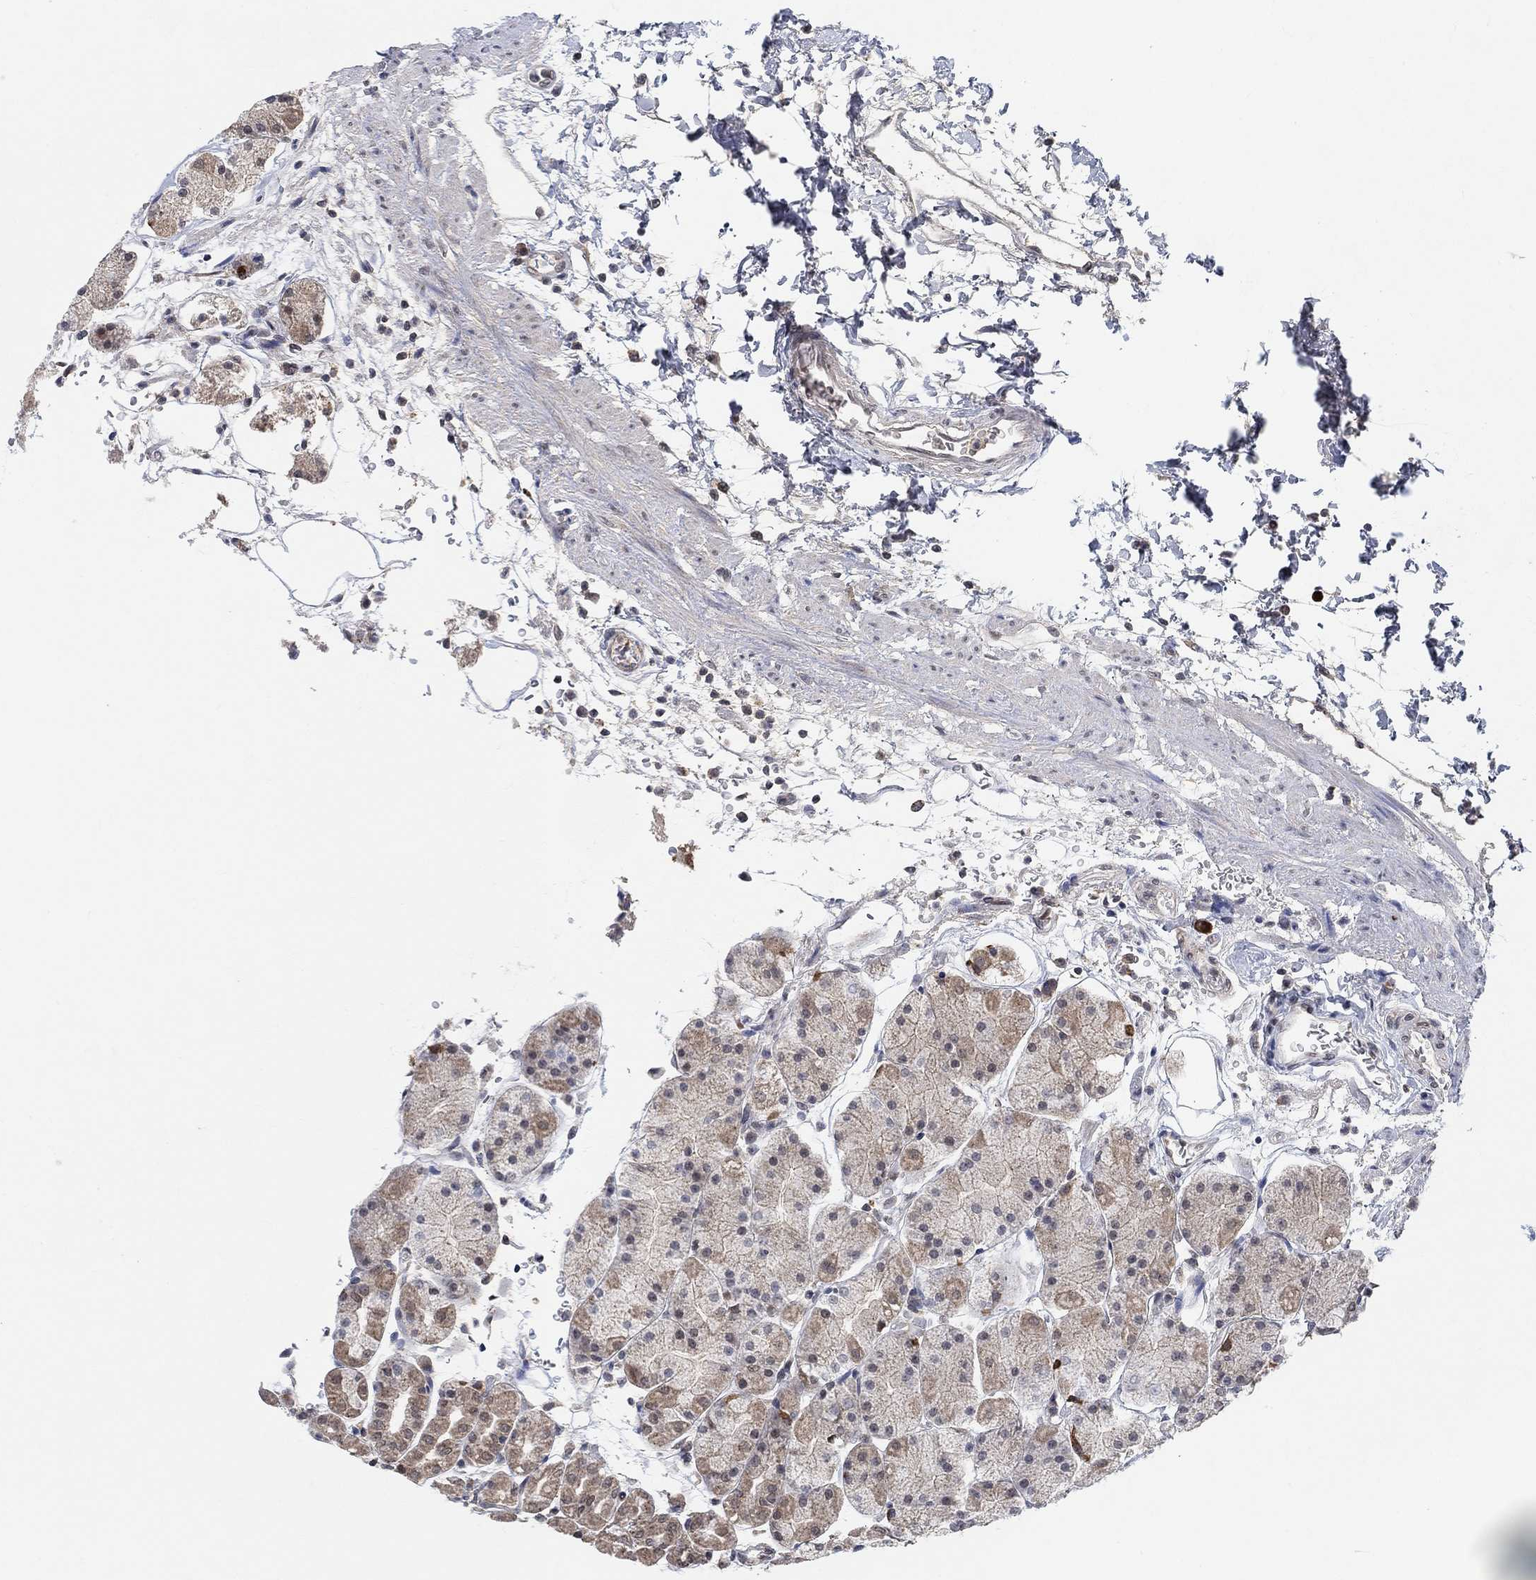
{"staining": {"intensity": "moderate", "quantity": "25%-75%", "location": "nuclear"}, "tissue": "stomach", "cell_type": "Glandular cells", "image_type": "normal", "snomed": [{"axis": "morphology", "description": "Normal tissue, NOS"}, {"axis": "topography", "description": "Stomach"}], "caption": "Moderate nuclear positivity for a protein is identified in about 25%-75% of glandular cells of unremarkable stomach using immunohistochemistry (IHC).", "gene": "THAP8", "patient": {"sex": "male", "age": 54}}